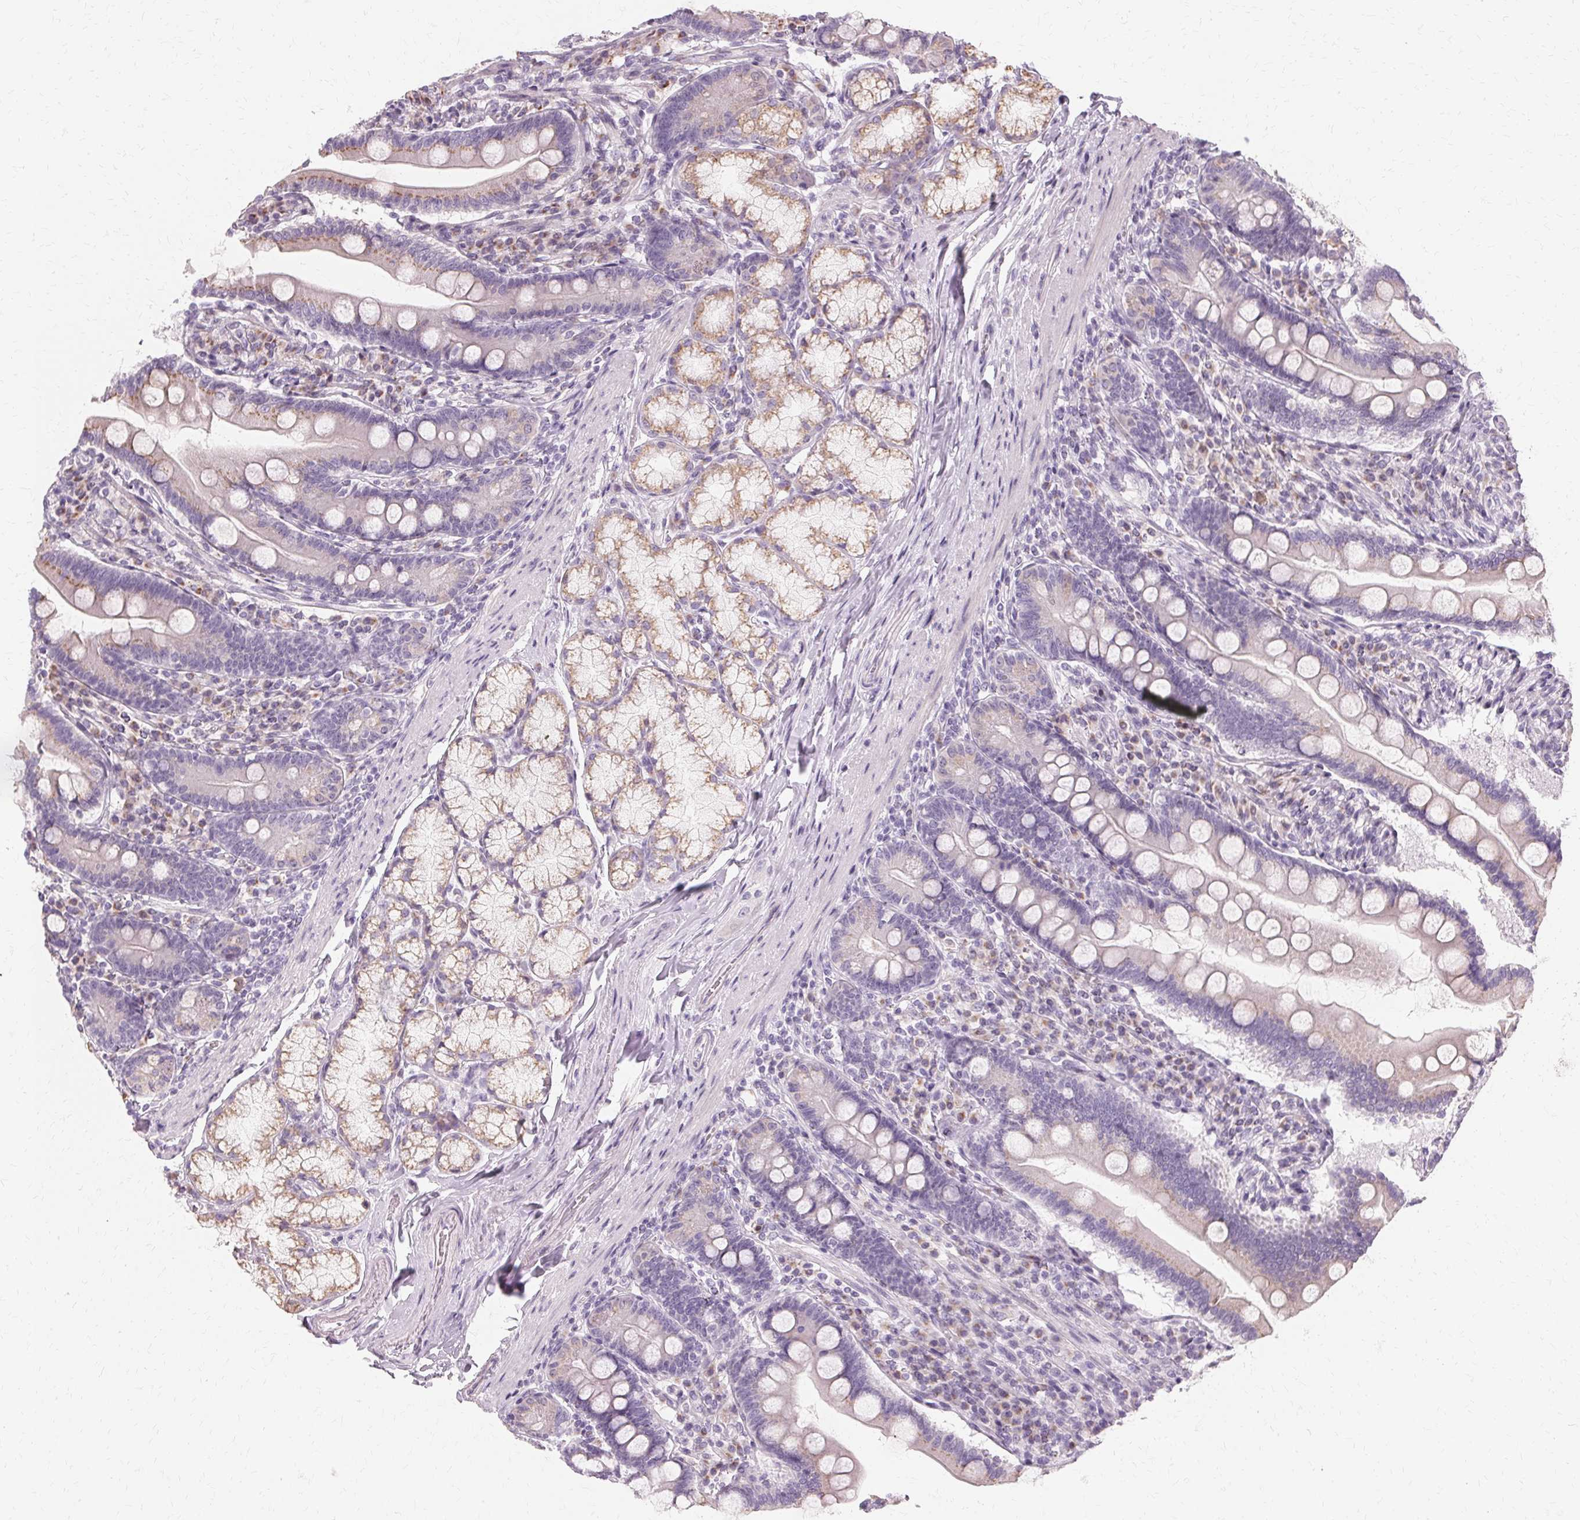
{"staining": {"intensity": "negative", "quantity": "none", "location": "none"}, "tissue": "duodenum", "cell_type": "Glandular cells", "image_type": "normal", "snomed": [{"axis": "morphology", "description": "Normal tissue, NOS"}, {"axis": "topography", "description": "Duodenum"}], "caption": "The immunohistochemistry (IHC) photomicrograph has no significant staining in glandular cells of duodenum. Nuclei are stained in blue.", "gene": "FCRL3", "patient": {"sex": "female", "age": 67}}